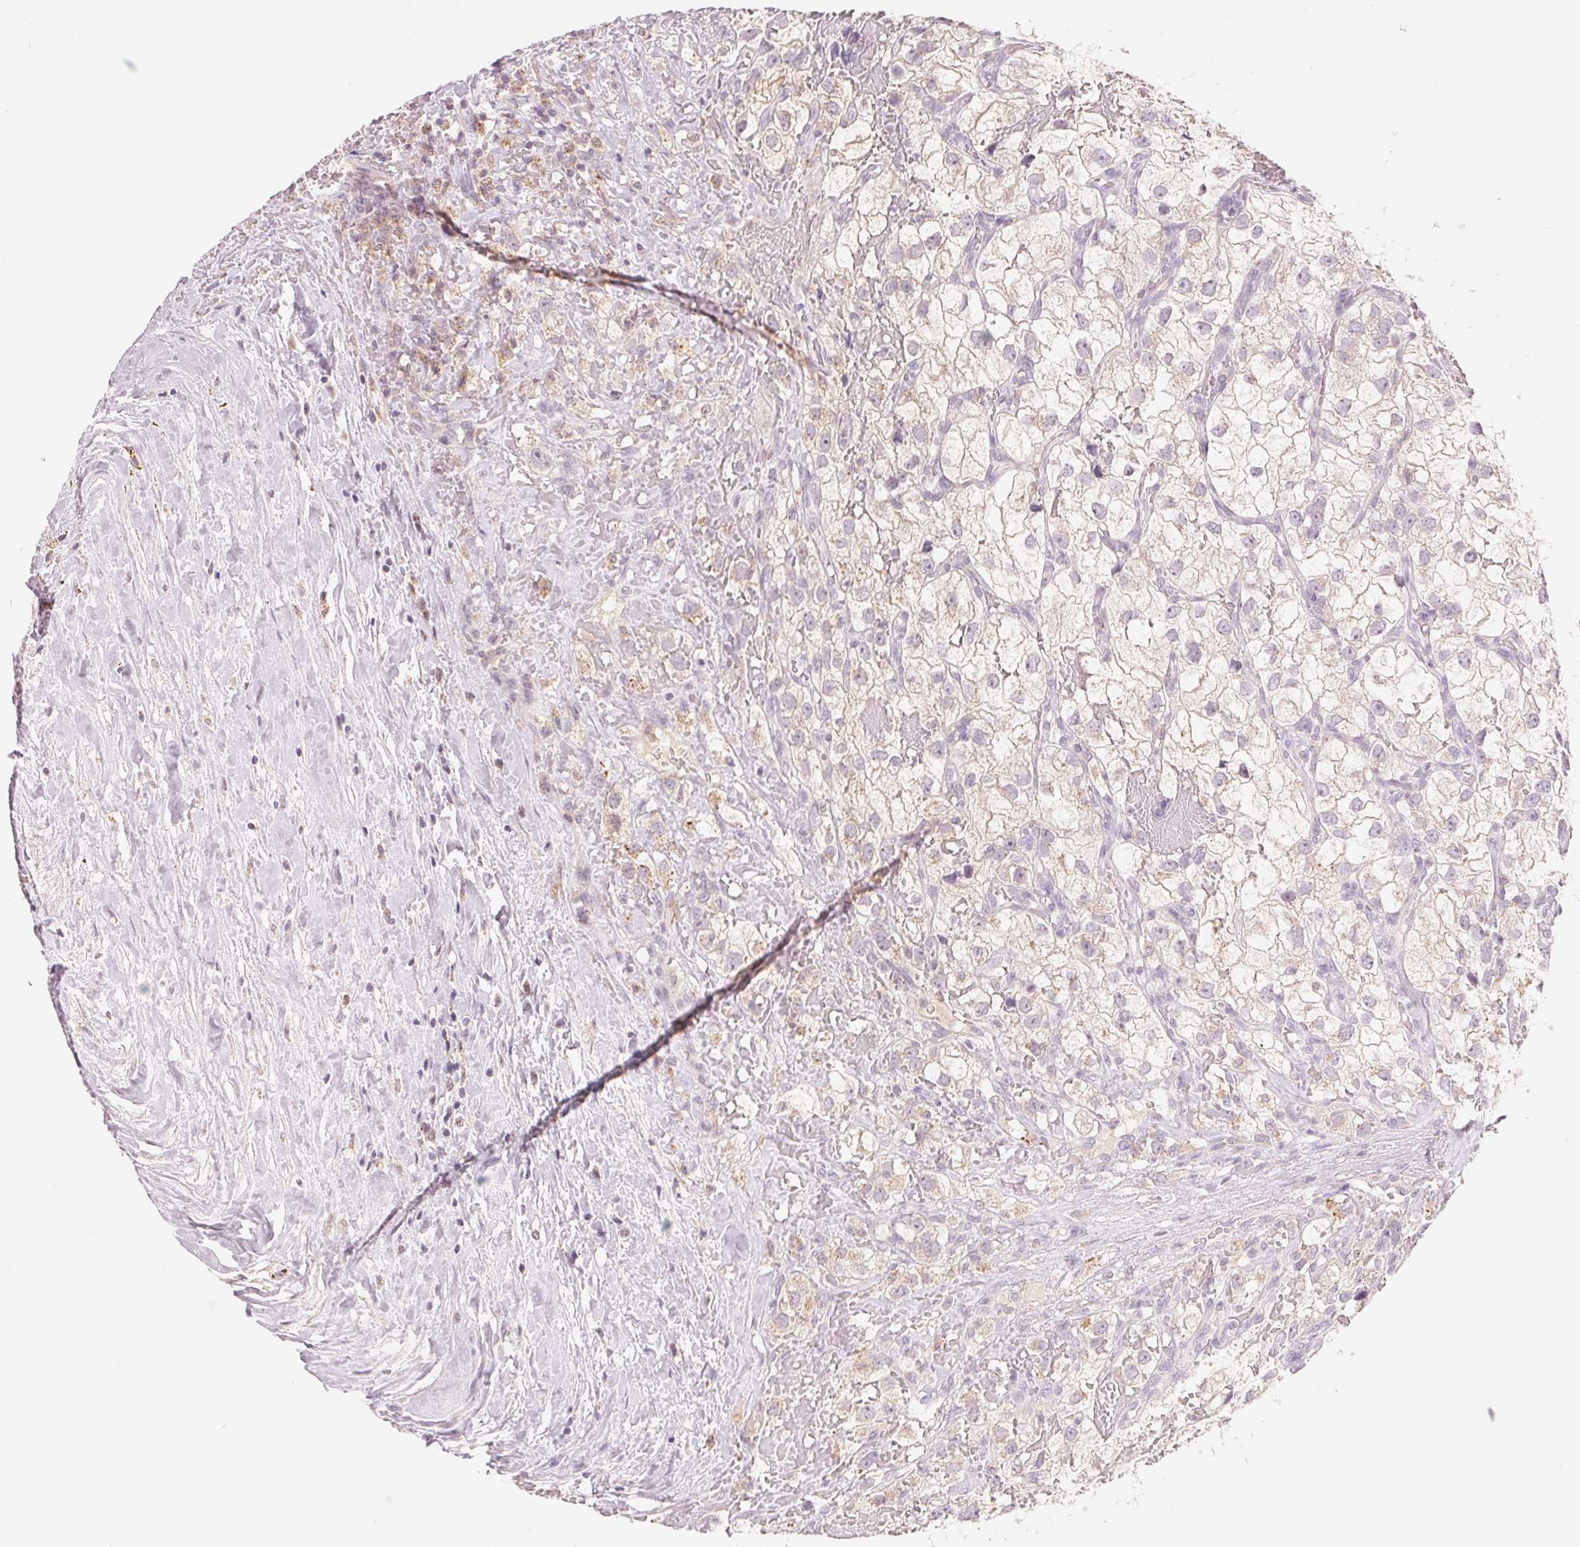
{"staining": {"intensity": "weak", "quantity": "<25%", "location": "cytoplasmic/membranous"}, "tissue": "renal cancer", "cell_type": "Tumor cells", "image_type": "cancer", "snomed": [{"axis": "morphology", "description": "Adenocarcinoma, NOS"}, {"axis": "topography", "description": "Kidney"}], "caption": "Histopathology image shows no protein expression in tumor cells of adenocarcinoma (renal) tissue.", "gene": "HOXB13", "patient": {"sex": "male", "age": 59}}